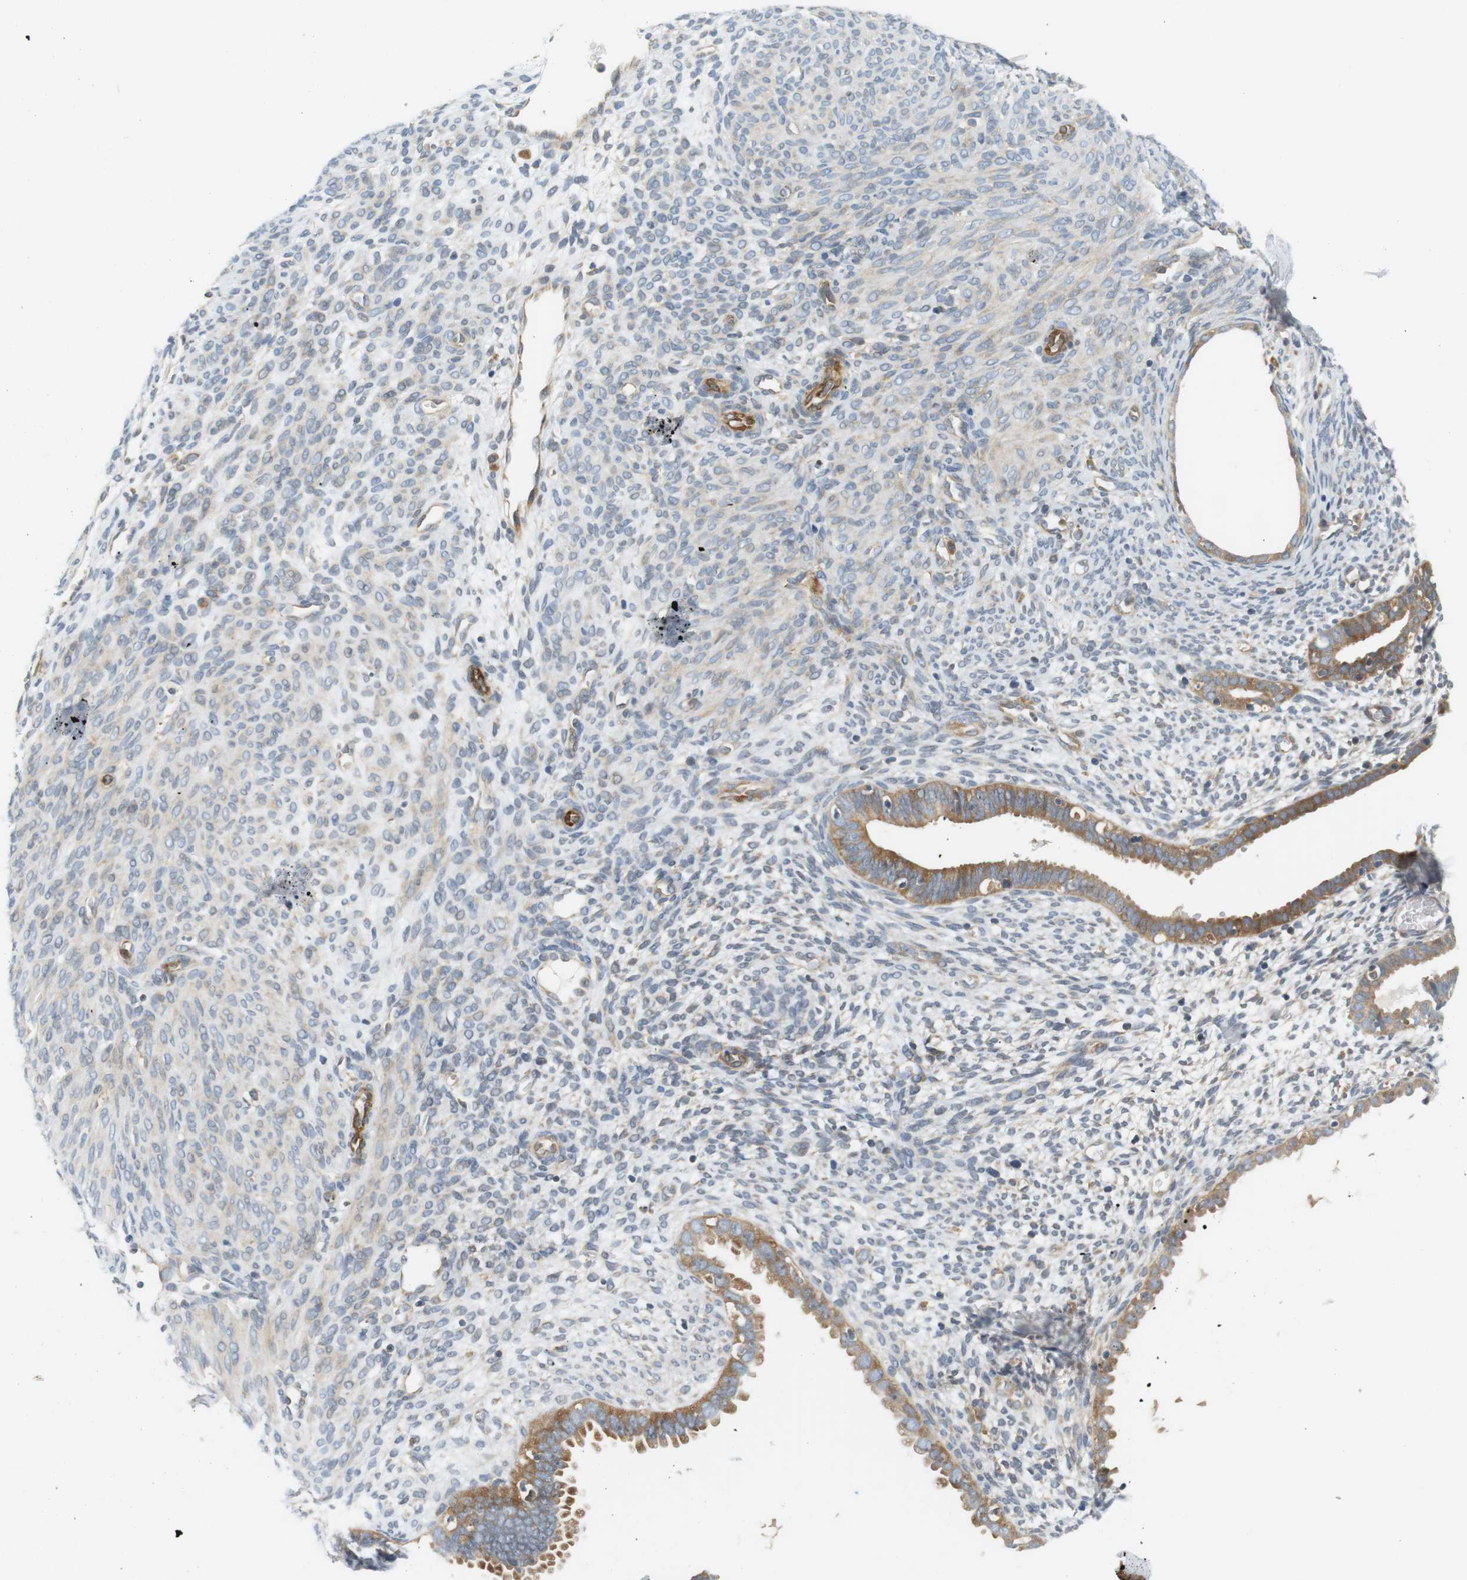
{"staining": {"intensity": "weak", "quantity": "25%-75%", "location": "cytoplasmic/membranous"}, "tissue": "endometrium", "cell_type": "Cells in endometrial stroma", "image_type": "normal", "snomed": [{"axis": "morphology", "description": "Normal tissue, NOS"}, {"axis": "morphology", "description": "Atrophy, NOS"}, {"axis": "topography", "description": "Uterus"}, {"axis": "topography", "description": "Endometrium"}], "caption": "DAB immunohistochemical staining of benign human endometrium displays weak cytoplasmic/membranous protein staining in approximately 25%-75% of cells in endometrial stroma.", "gene": "SH3GLB1", "patient": {"sex": "female", "age": 68}}